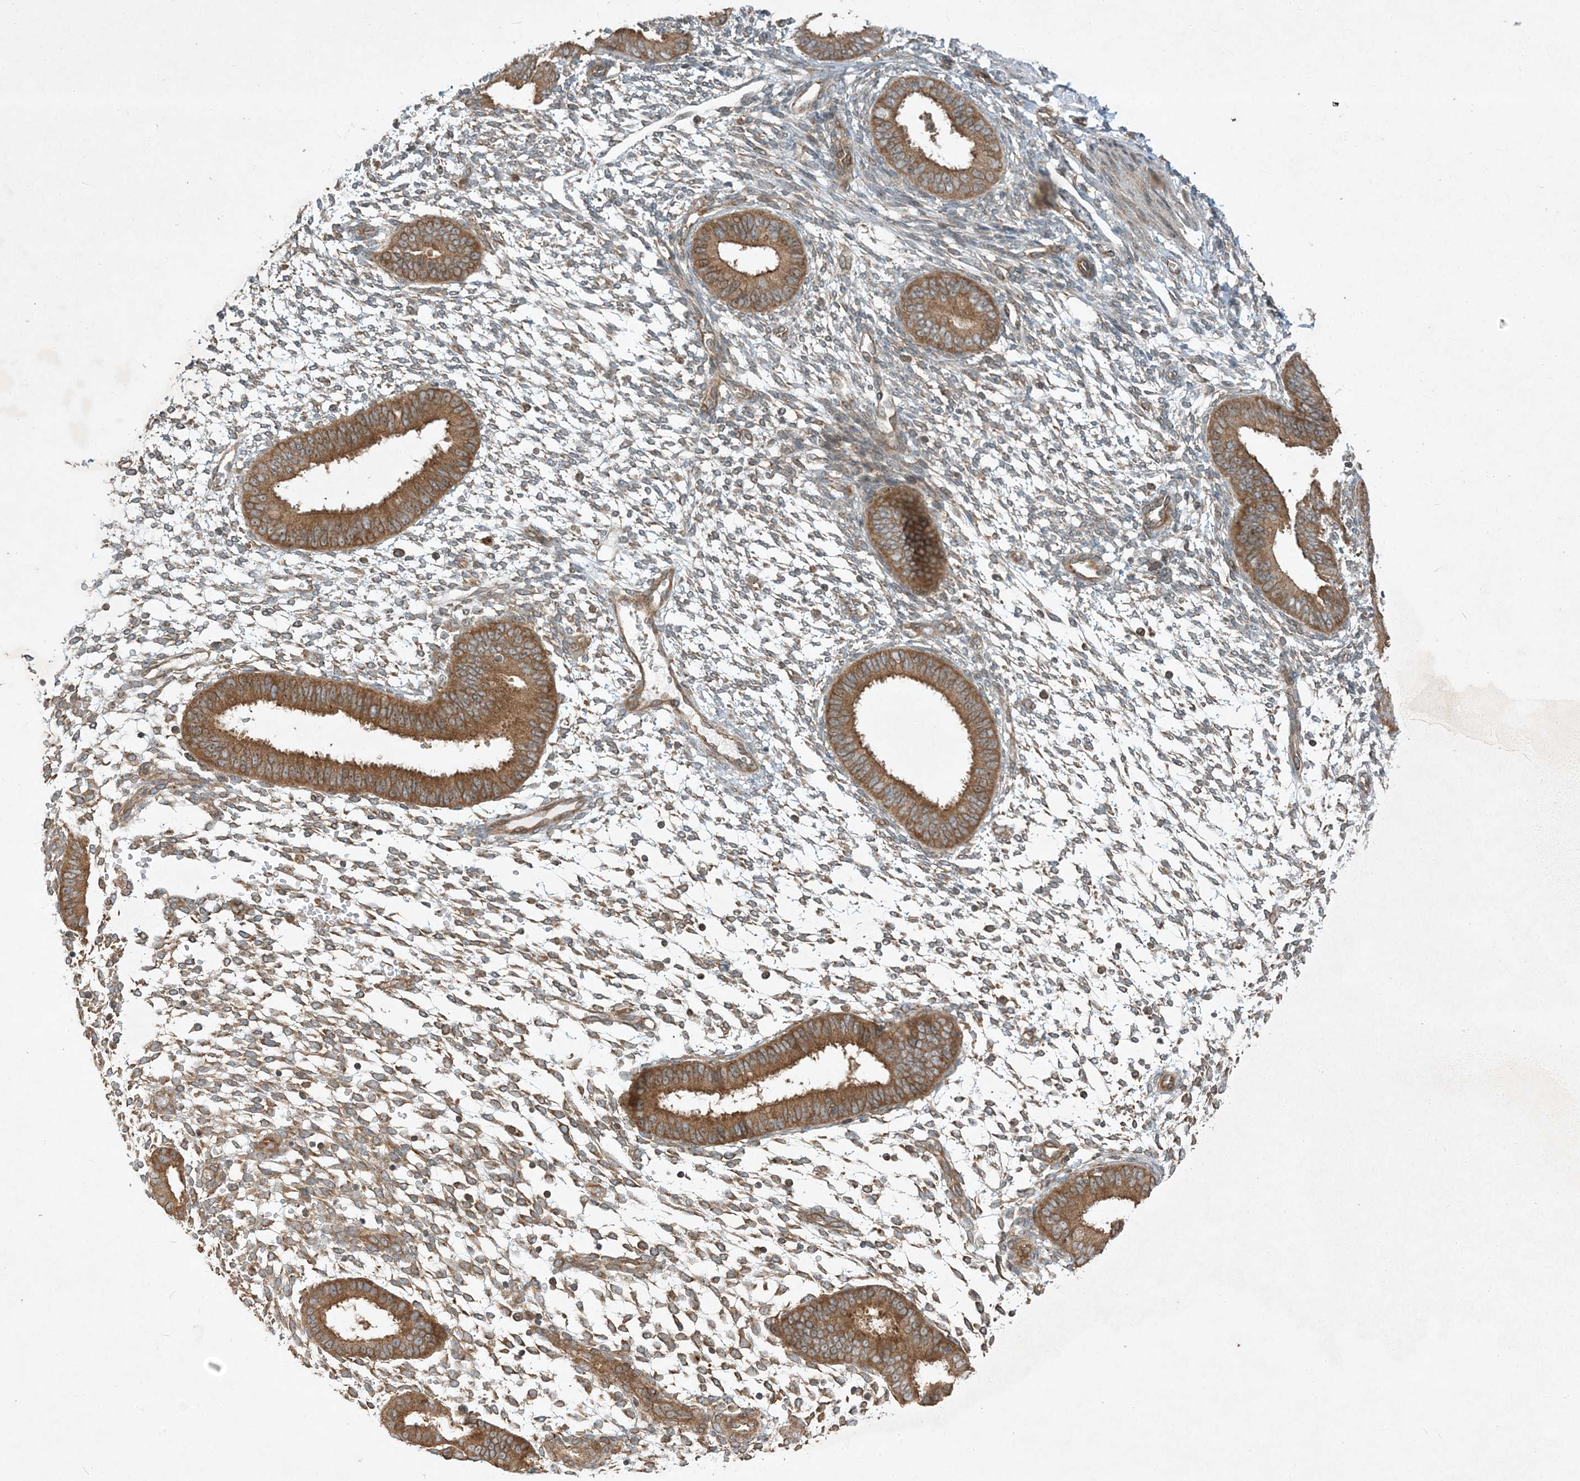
{"staining": {"intensity": "moderate", "quantity": "25%-75%", "location": "cytoplasmic/membranous"}, "tissue": "endometrium", "cell_type": "Cells in endometrial stroma", "image_type": "normal", "snomed": [{"axis": "morphology", "description": "Normal tissue, NOS"}, {"axis": "topography", "description": "Uterus"}, {"axis": "topography", "description": "Endometrium"}], "caption": "Immunohistochemical staining of benign endometrium exhibits 25%-75% levels of moderate cytoplasmic/membranous protein staining in about 25%-75% of cells in endometrial stroma.", "gene": "COMMD8", "patient": {"sex": "female", "age": 48}}